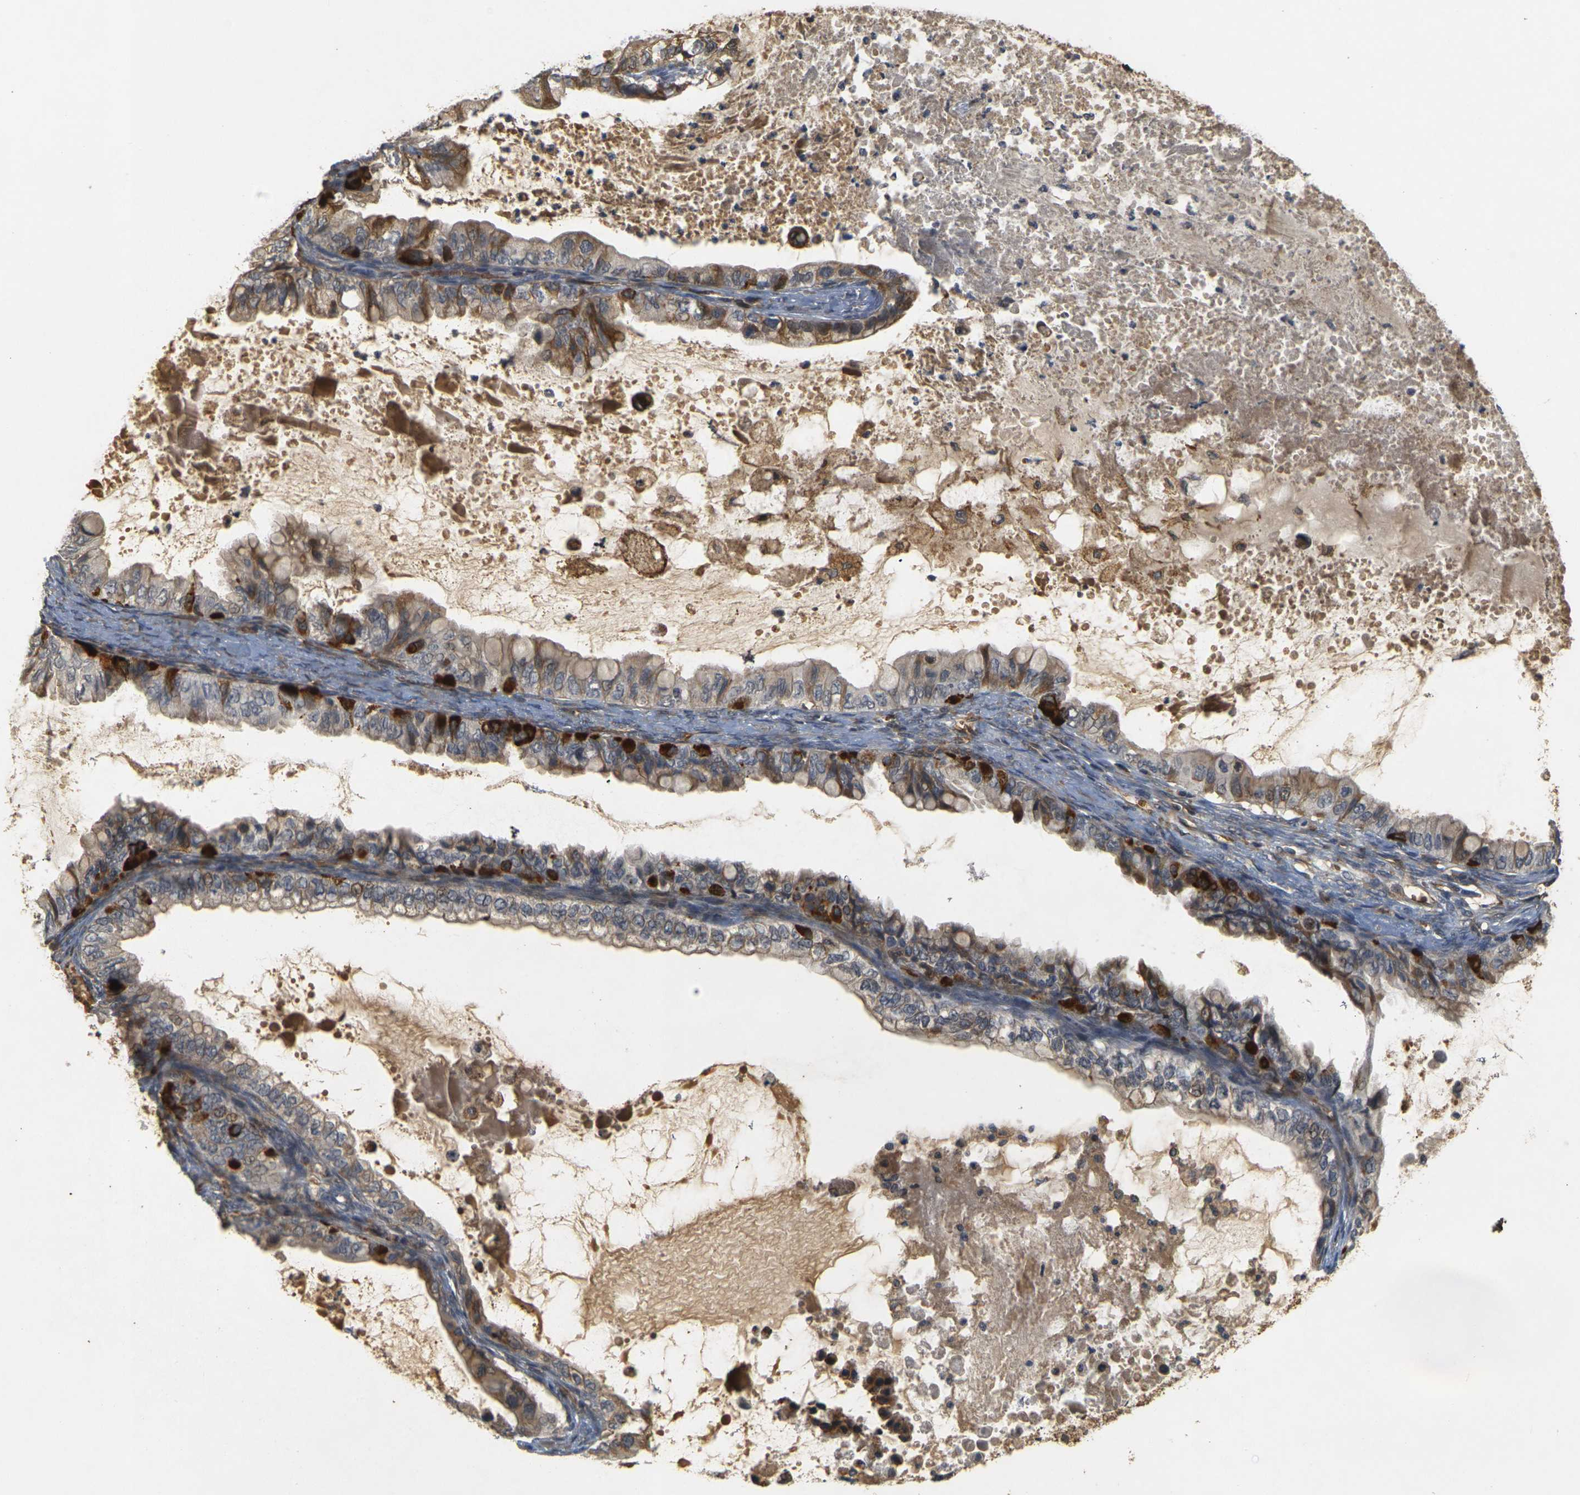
{"staining": {"intensity": "strong", "quantity": "25%-75%", "location": "cytoplasmic/membranous"}, "tissue": "ovarian cancer", "cell_type": "Tumor cells", "image_type": "cancer", "snomed": [{"axis": "morphology", "description": "Cystadenocarcinoma, mucinous, NOS"}, {"axis": "topography", "description": "Ovary"}], "caption": "Brown immunohistochemical staining in human ovarian cancer demonstrates strong cytoplasmic/membranous staining in about 25%-75% of tumor cells.", "gene": "MEGF9", "patient": {"sex": "female", "age": 80}}